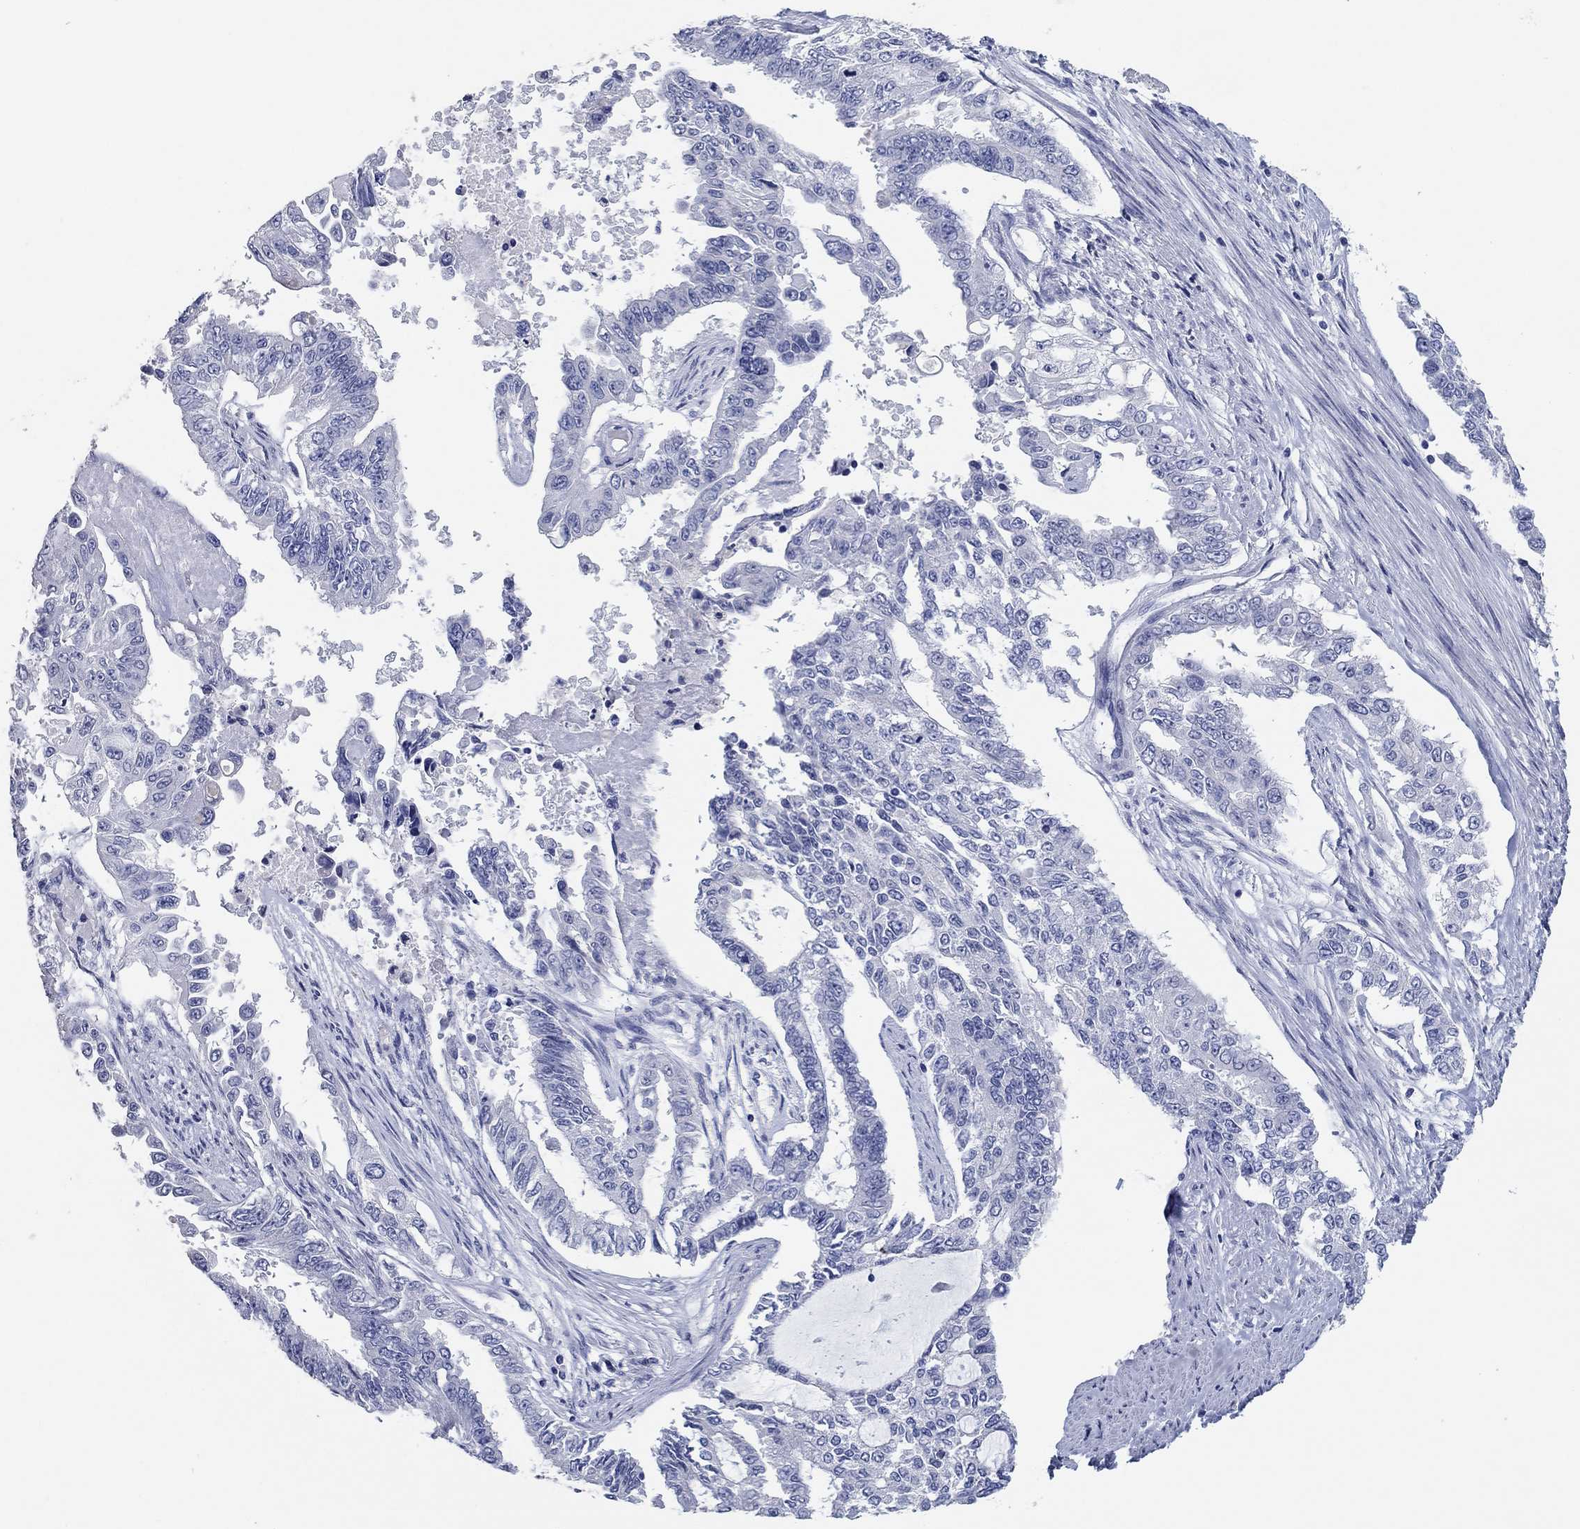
{"staining": {"intensity": "negative", "quantity": "none", "location": "none"}, "tissue": "endometrial cancer", "cell_type": "Tumor cells", "image_type": "cancer", "snomed": [{"axis": "morphology", "description": "Adenocarcinoma, NOS"}, {"axis": "topography", "description": "Uterus"}], "caption": "An IHC micrograph of endometrial adenocarcinoma is shown. There is no staining in tumor cells of endometrial adenocarcinoma.", "gene": "POU5F1", "patient": {"sex": "female", "age": 59}}